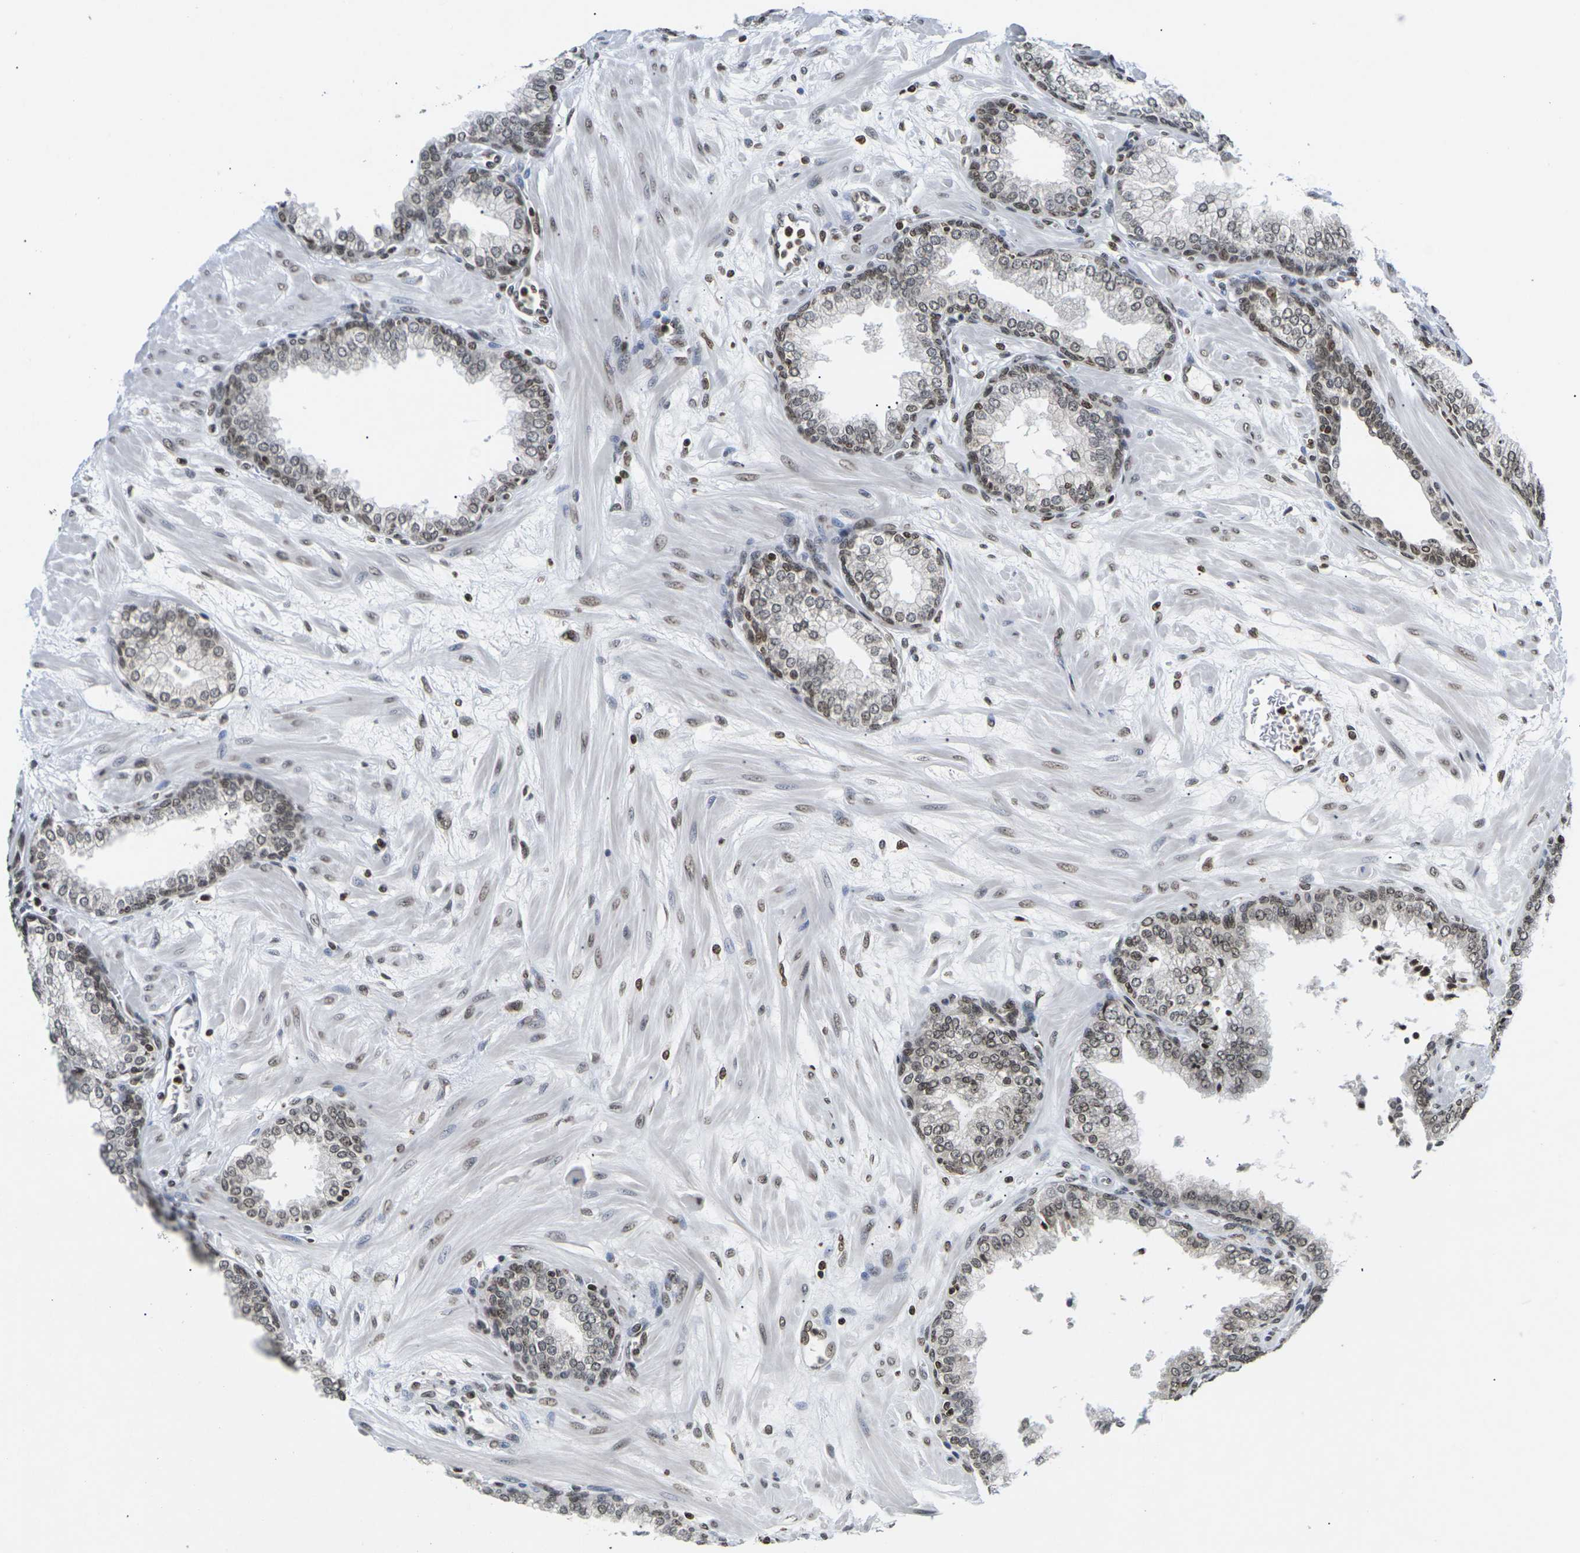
{"staining": {"intensity": "moderate", "quantity": "25%-75%", "location": "nuclear"}, "tissue": "prostate", "cell_type": "Glandular cells", "image_type": "normal", "snomed": [{"axis": "morphology", "description": "Normal tissue, NOS"}, {"axis": "morphology", "description": "Urothelial carcinoma, Low grade"}, {"axis": "topography", "description": "Urinary bladder"}, {"axis": "topography", "description": "Prostate"}], "caption": "The photomicrograph demonstrates a brown stain indicating the presence of a protein in the nuclear of glandular cells in prostate. (brown staining indicates protein expression, while blue staining denotes nuclei).", "gene": "ETV5", "patient": {"sex": "male", "age": 60}}